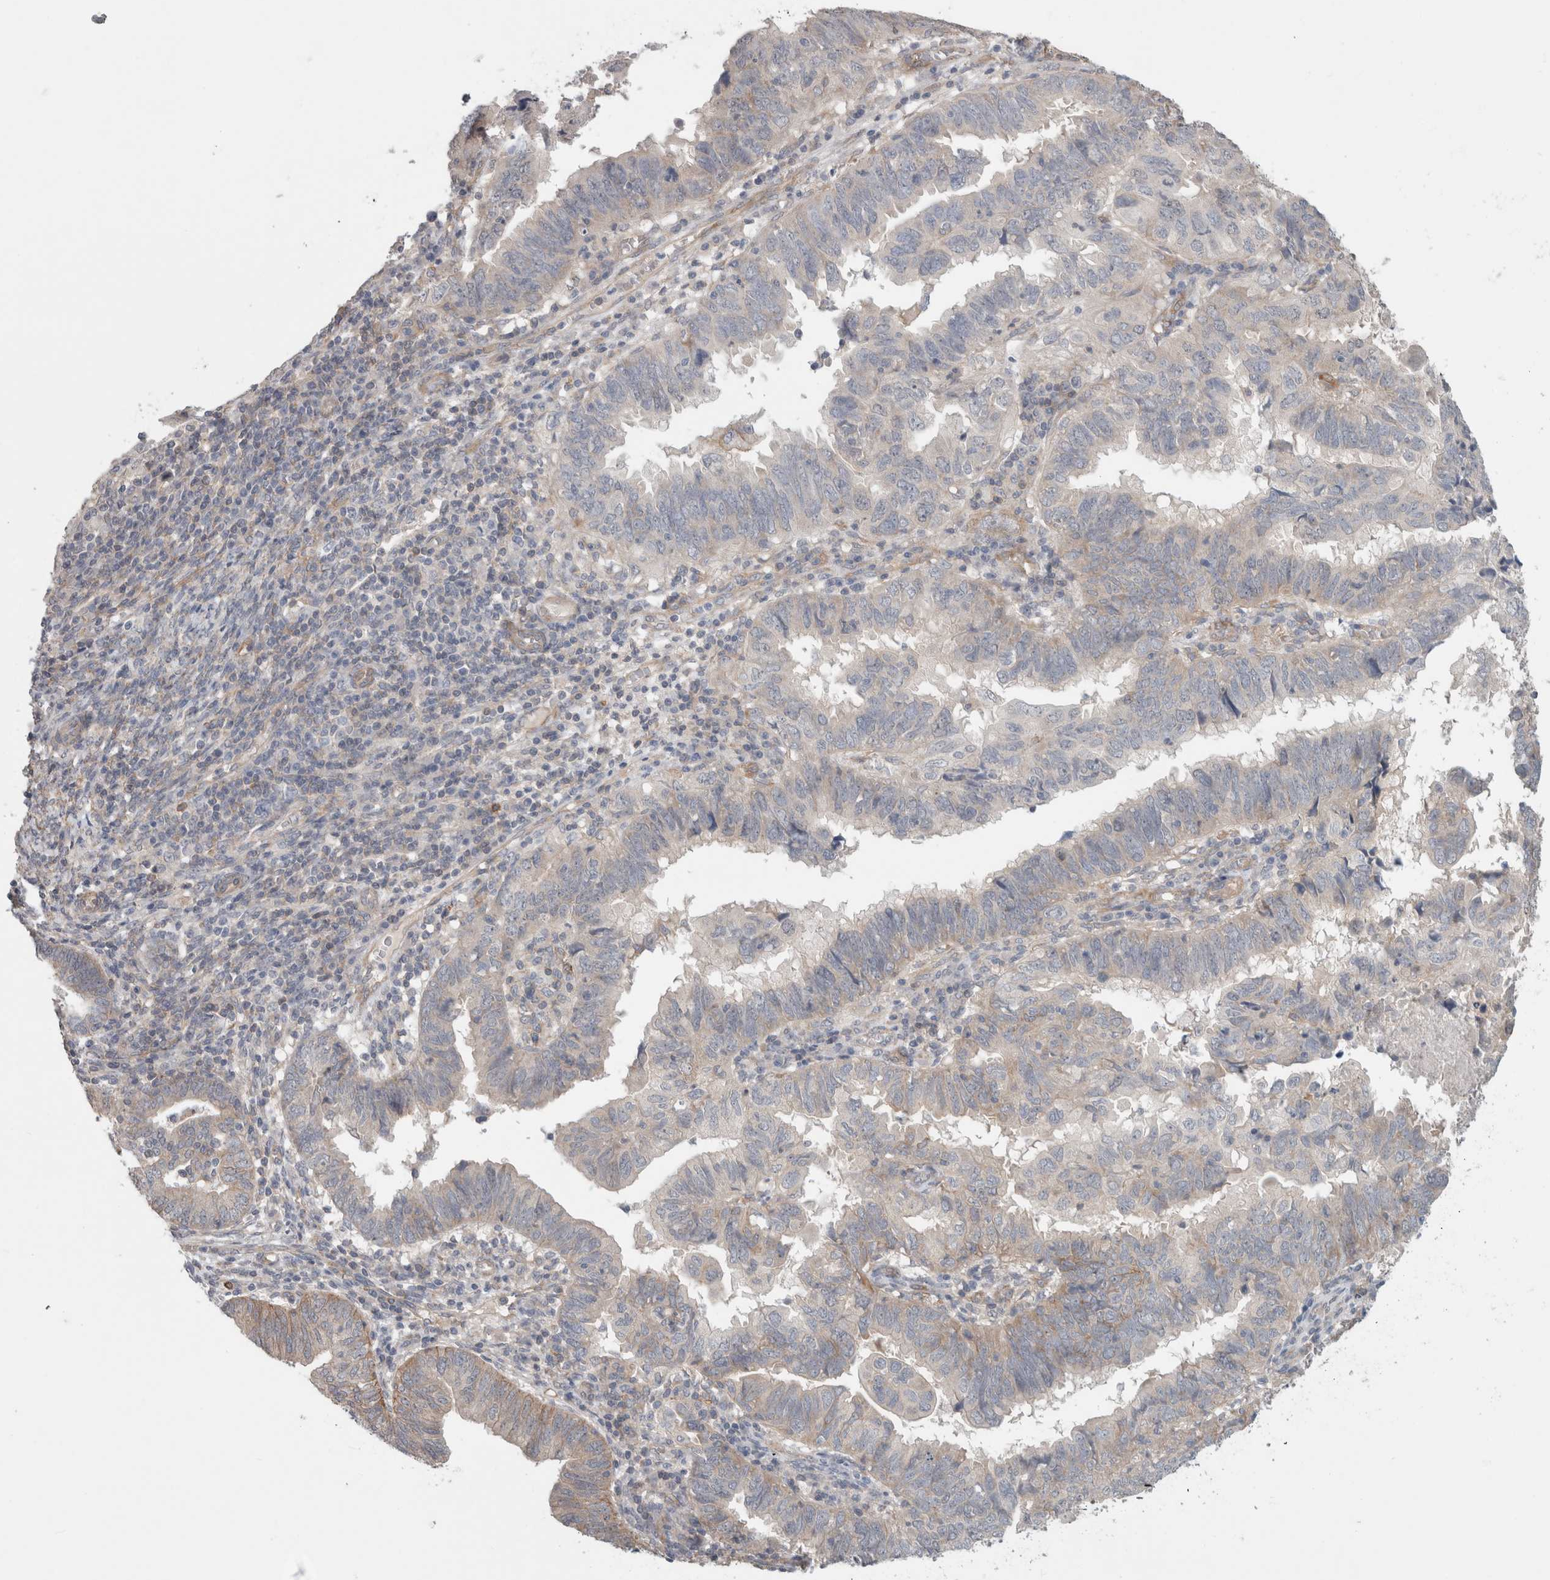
{"staining": {"intensity": "weak", "quantity": "<25%", "location": "cytoplasmic/membranous"}, "tissue": "endometrial cancer", "cell_type": "Tumor cells", "image_type": "cancer", "snomed": [{"axis": "morphology", "description": "Adenocarcinoma, NOS"}, {"axis": "topography", "description": "Uterus"}], "caption": "DAB immunohistochemical staining of human endometrial cancer (adenocarcinoma) shows no significant expression in tumor cells.", "gene": "RASAL2", "patient": {"sex": "female", "age": 77}}